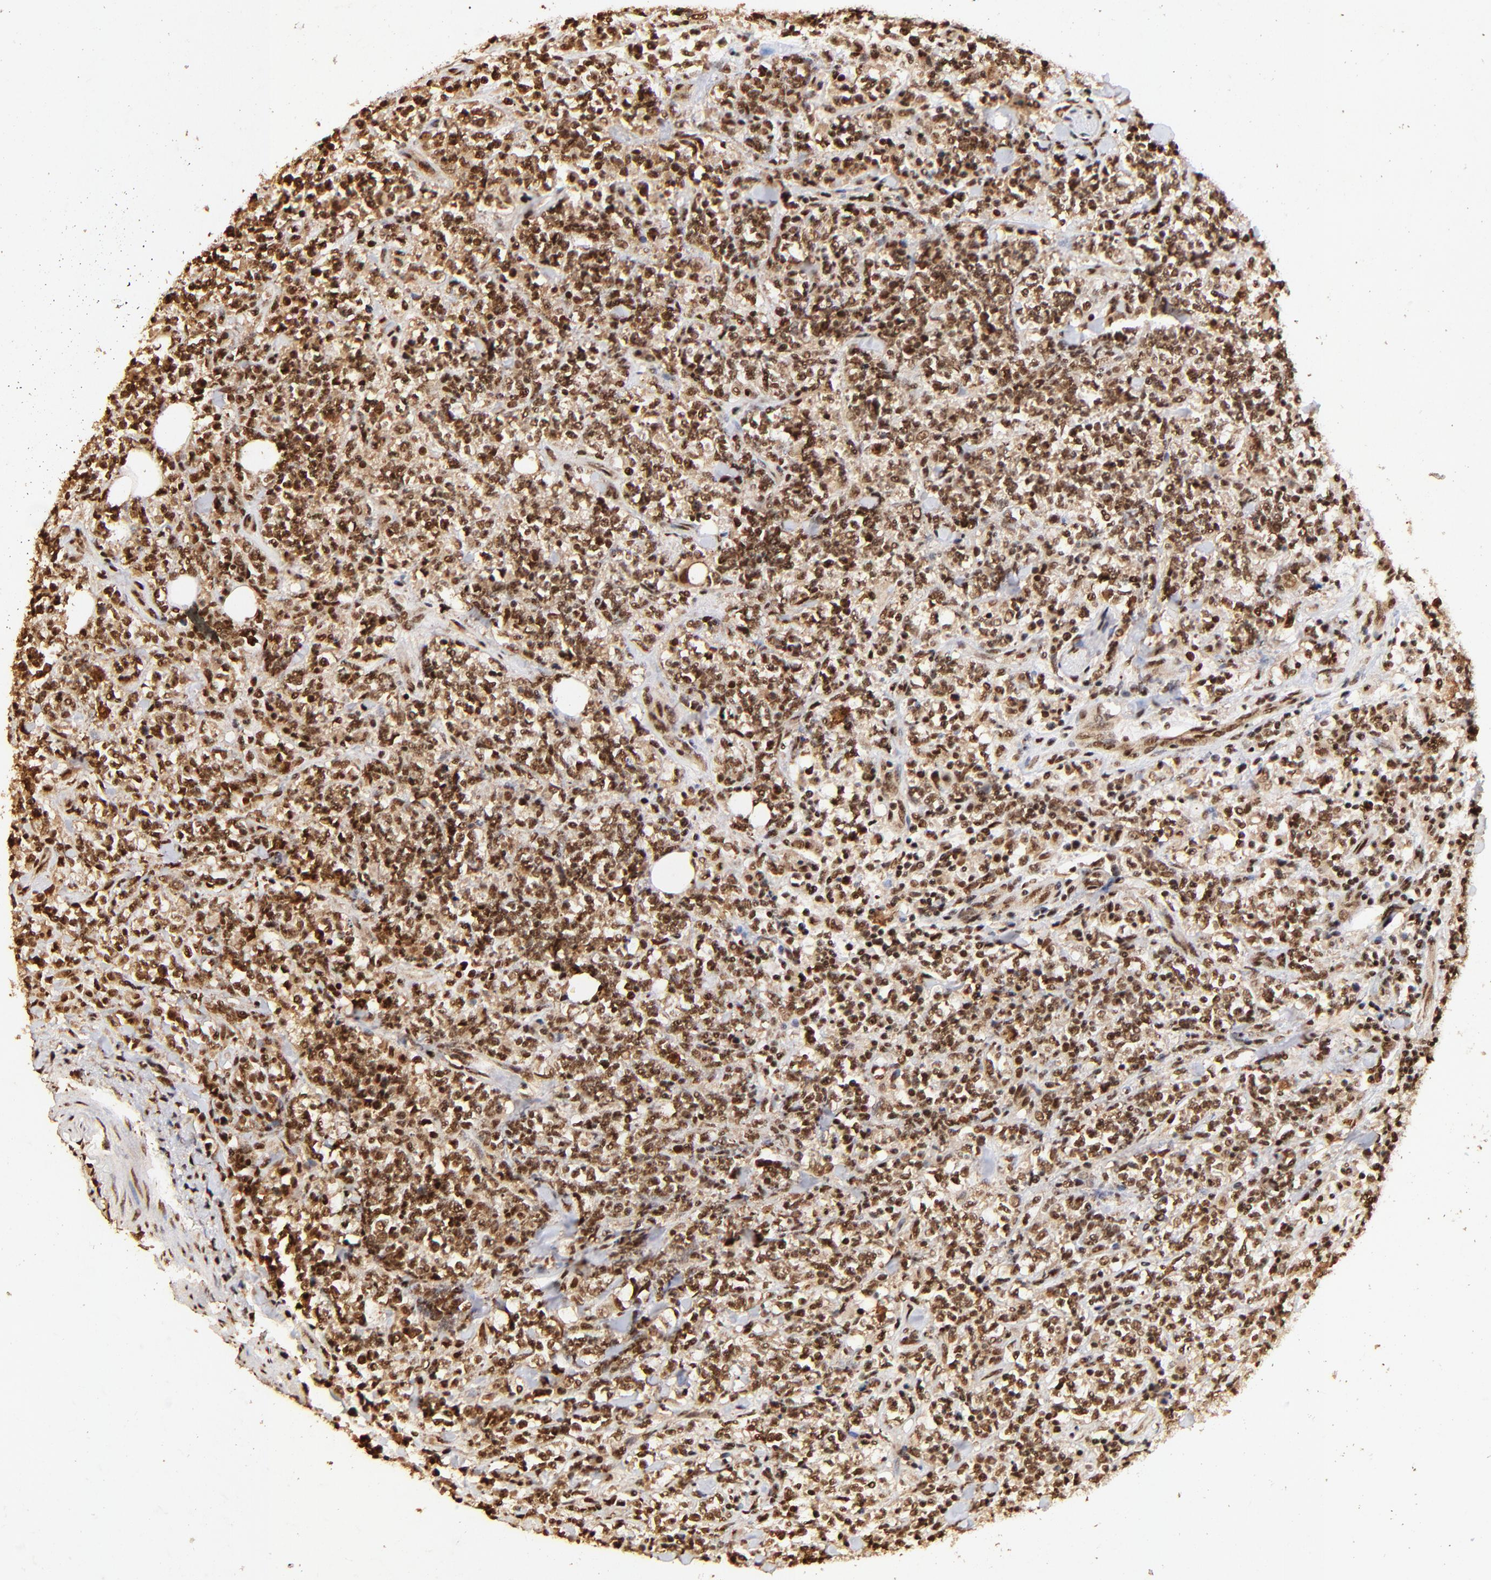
{"staining": {"intensity": "strong", "quantity": ">75%", "location": "cytoplasmic/membranous,nuclear"}, "tissue": "lymphoma", "cell_type": "Tumor cells", "image_type": "cancer", "snomed": [{"axis": "morphology", "description": "Malignant lymphoma, non-Hodgkin's type, High grade"}, {"axis": "topography", "description": "Soft tissue"}], "caption": "Immunohistochemistry (IHC) photomicrograph of human lymphoma stained for a protein (brown), which displays high levels of strong cytoplasmic/membranous and nuclear positivity in about >75% of tumor cells.", "gene": "MED12", "patient": {"sex": "male", "age": 18}}